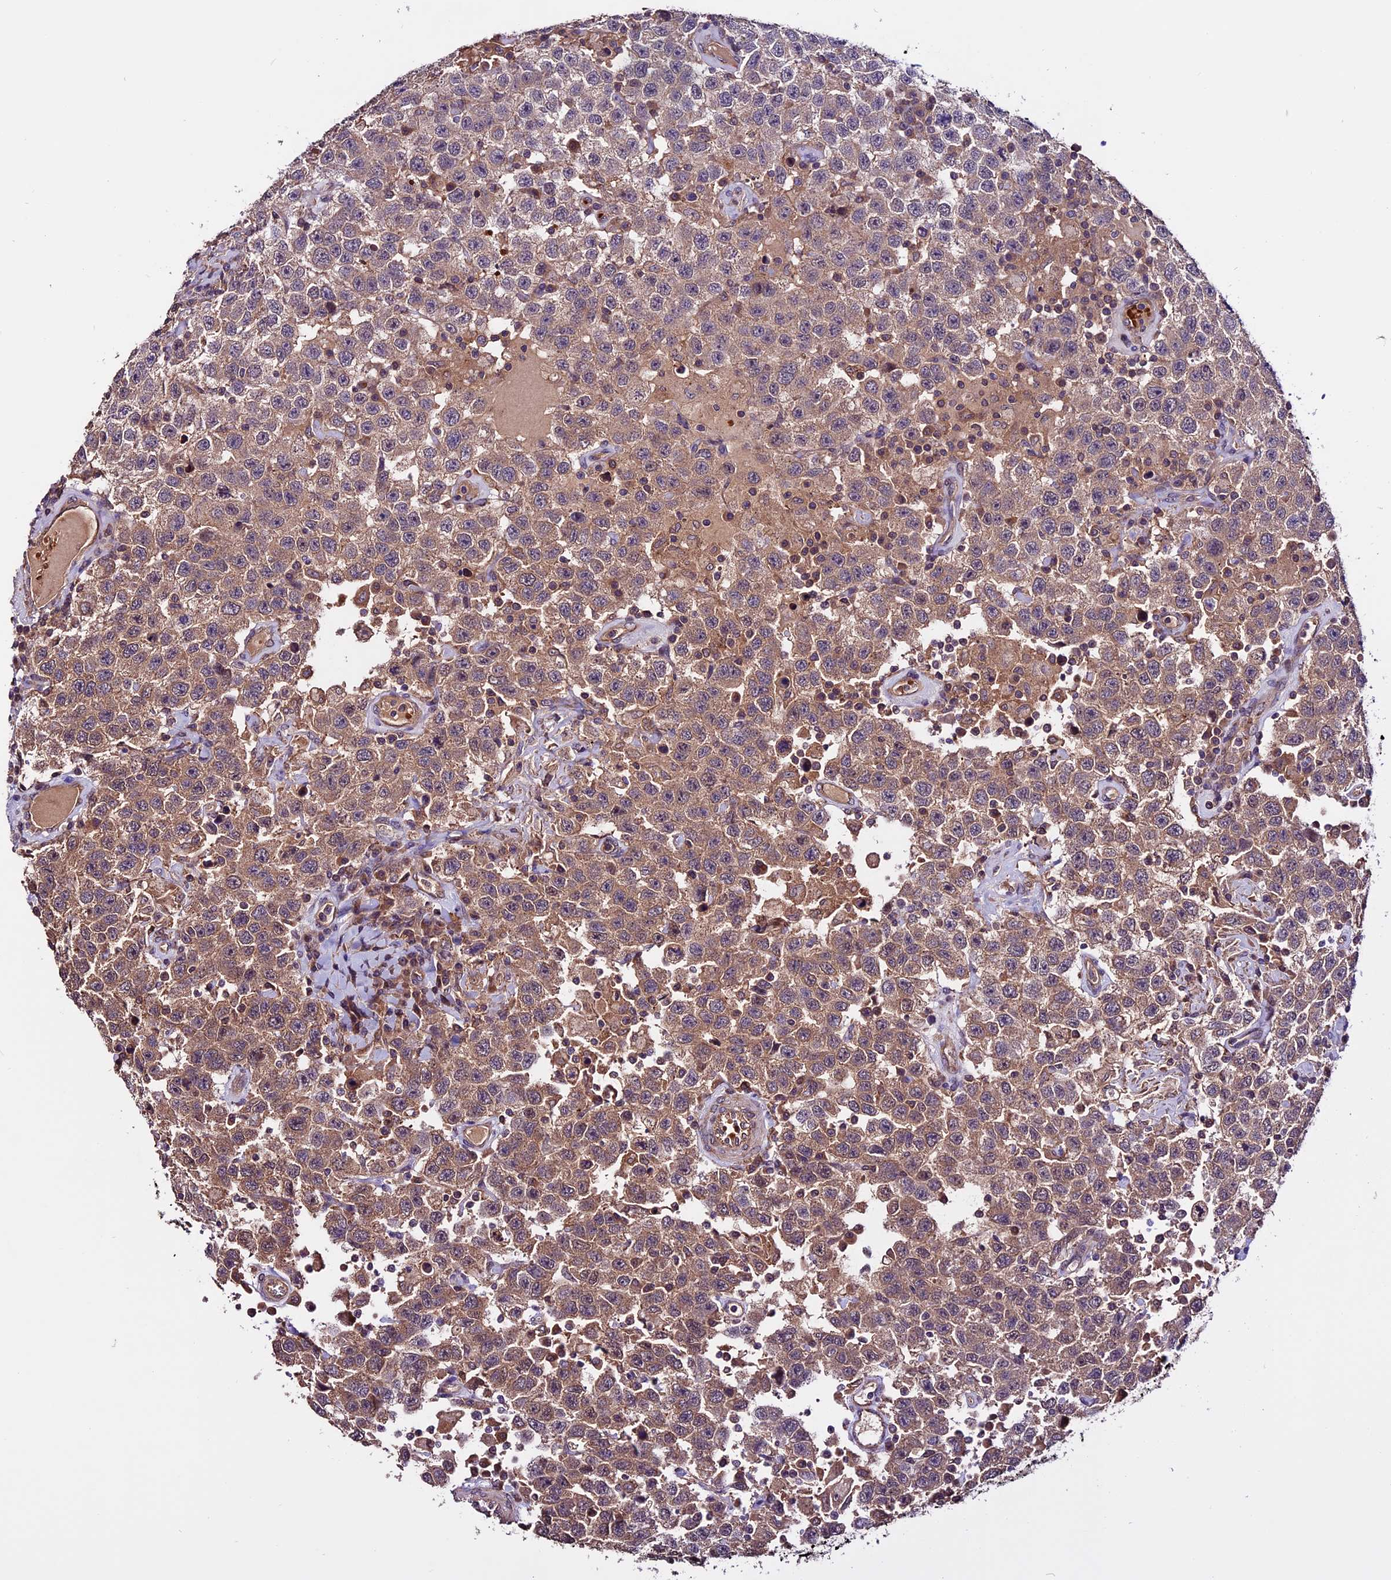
{"staining": {"intensity": "moderate", "quantity": ">75%", "location": "cytoplasmic/membranous"}, "tissue": "testis cancer", "cell_type": "Tumor cells", "image_type": "cancer", "snomed": [{"axis": "morphology", "description": "Seminoma, NOS"}, {"axis": "topography", "description": "Testis"}], "caption": "IHC of human testis cancer displays medium levels of moderate cytoplasmic/membranous staining in about >75% of tumor cells. (DAB (3,3'-diaminobenzidine) = brown stain, brightfield microscopy at high magnification).", "gene": "RINL", "patient": {"sex": "male", "age": 41}}